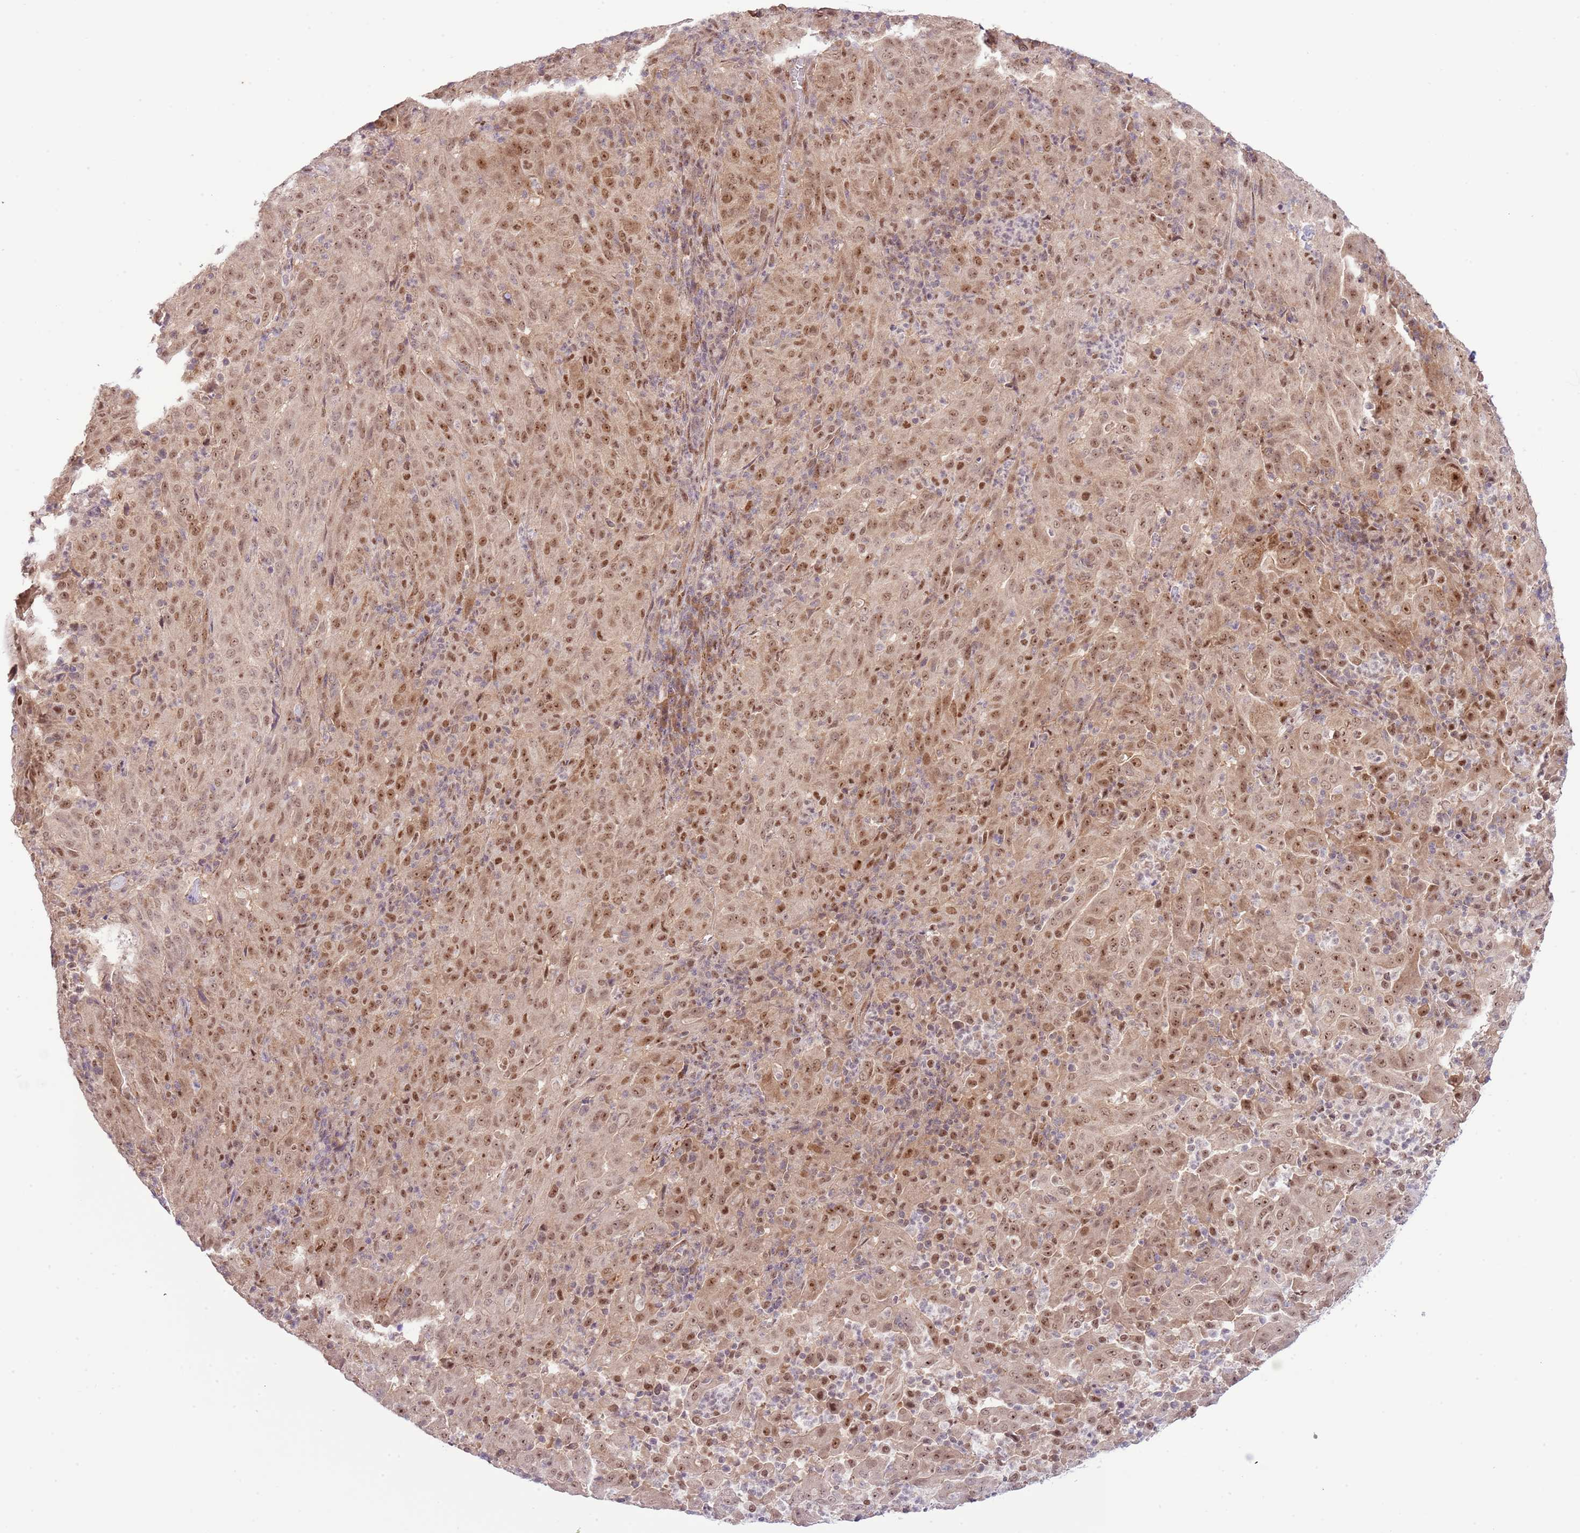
{"staining": {"intensity": "moderate", "quantity": ">75%", "location": "nuclear"}, "tissue": "pancreatic cancer", "cell_type": "Tumor cells", "image_type": "cancer", "snomed": [{"axis": "morphology", "description": "Adenocarcinoma, NOS"}, {"axis": "topography", "description": "Pancreas"}], "caption": "Immunohistochemistry (IHC) (DAB (3,3'-diaminobenzidine)) staining of human adenocarcinoma (pancreatic) shows moderate nuclear protein expression in approximately >75% of tumor cells.", "gene": "CHD1", "patient": {"sex": "male", "age": 63}}